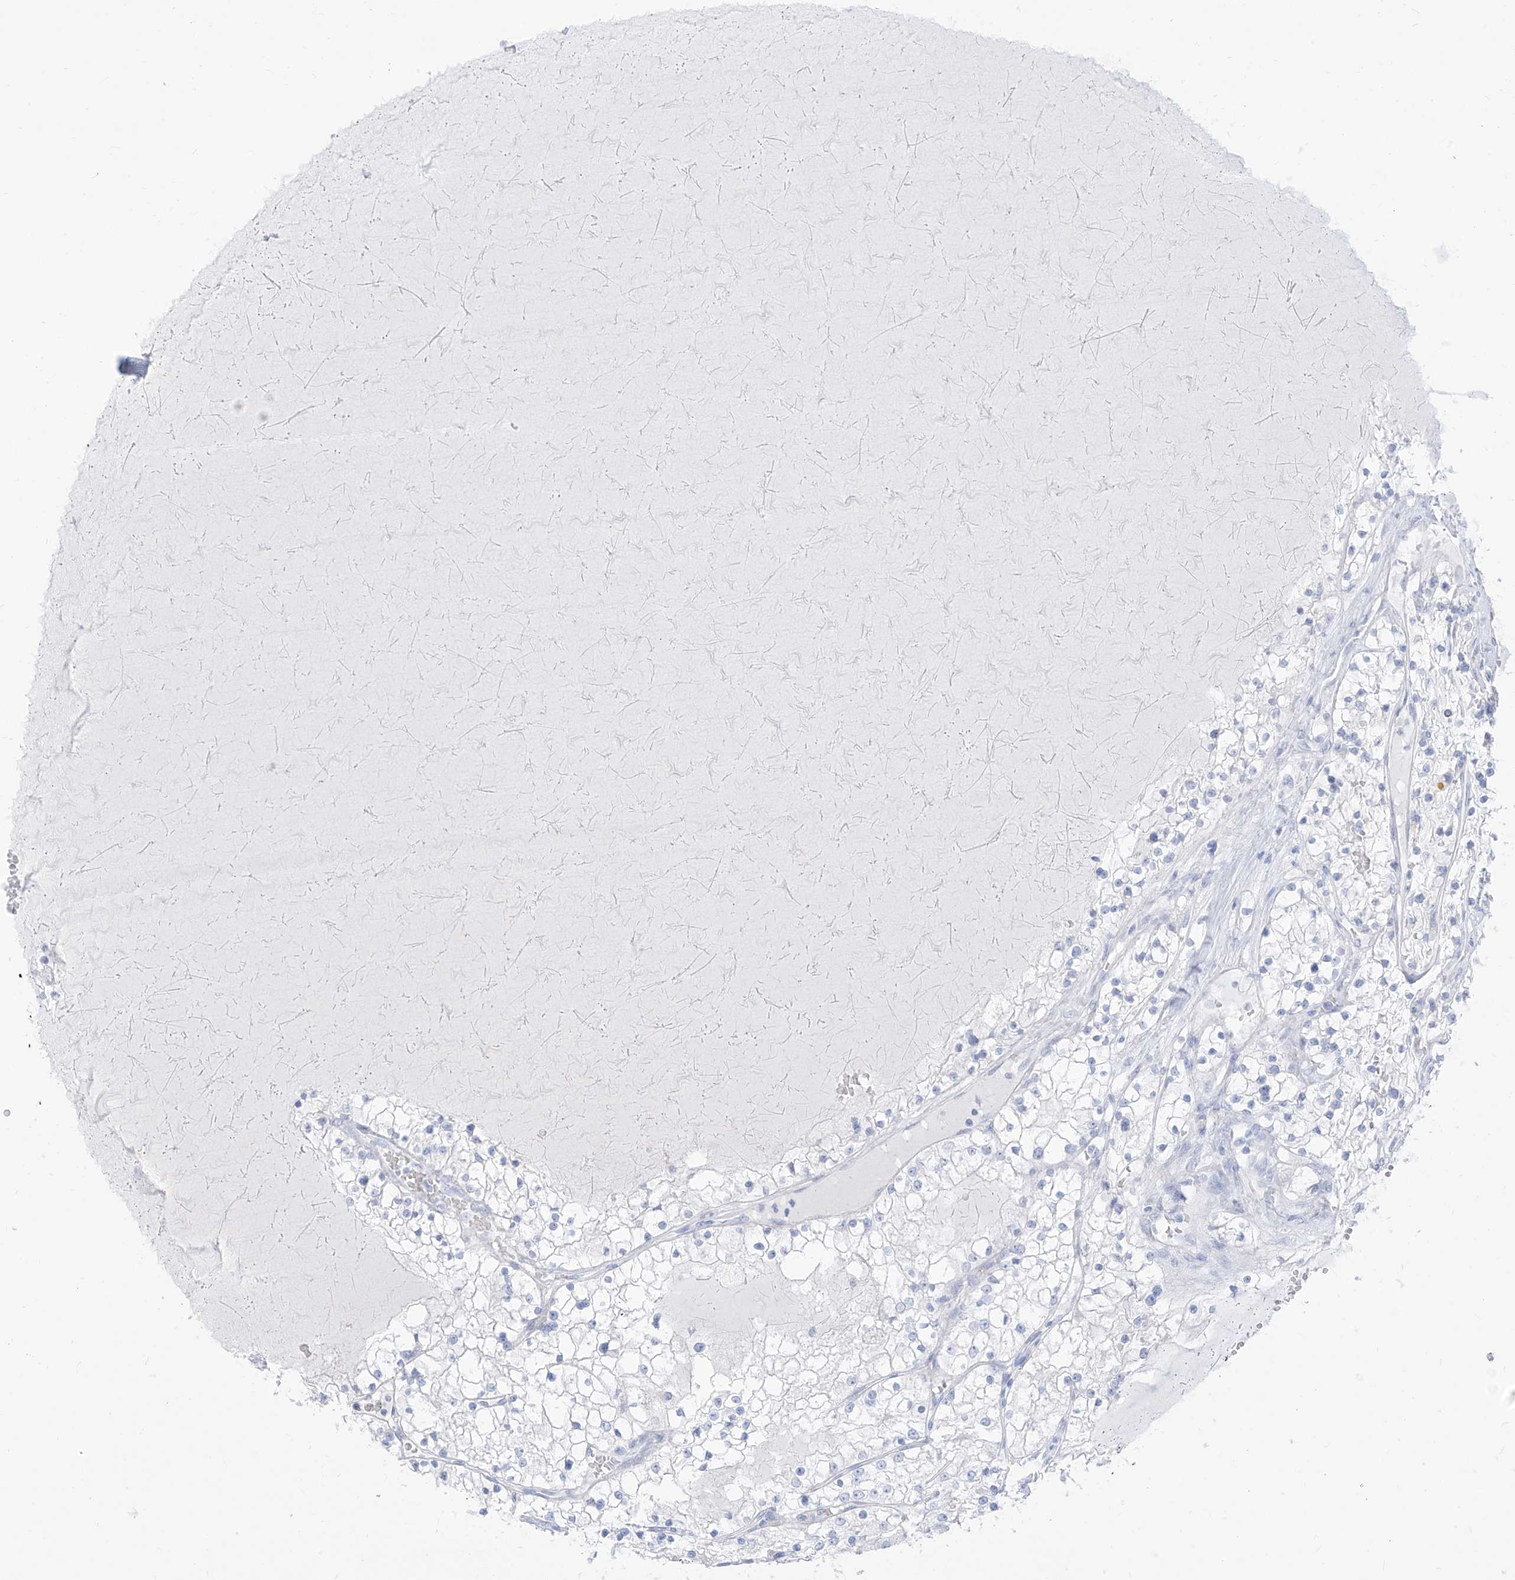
{"staining": {"intensity": "negative", "quantity": "none", "location": "none"}, "tissue": "renal cancer", "cell_type": "Tumor cells", "image_type": "cancer", "snomed": [{"axis": "morphology", "description": "Normal tissue, NOS"}, {"axis": "morphology", "description": "Adenocarcinoma, NOS"}, {"axis": "topography", "description": "Kidney"}], "caption": "Adenocarcinoma (renal) stained for a protein using IHC demonstrates no expression tumor cells.", "gene": "ARHGEF40", "patient": {"sex": "male", "age": 68}}